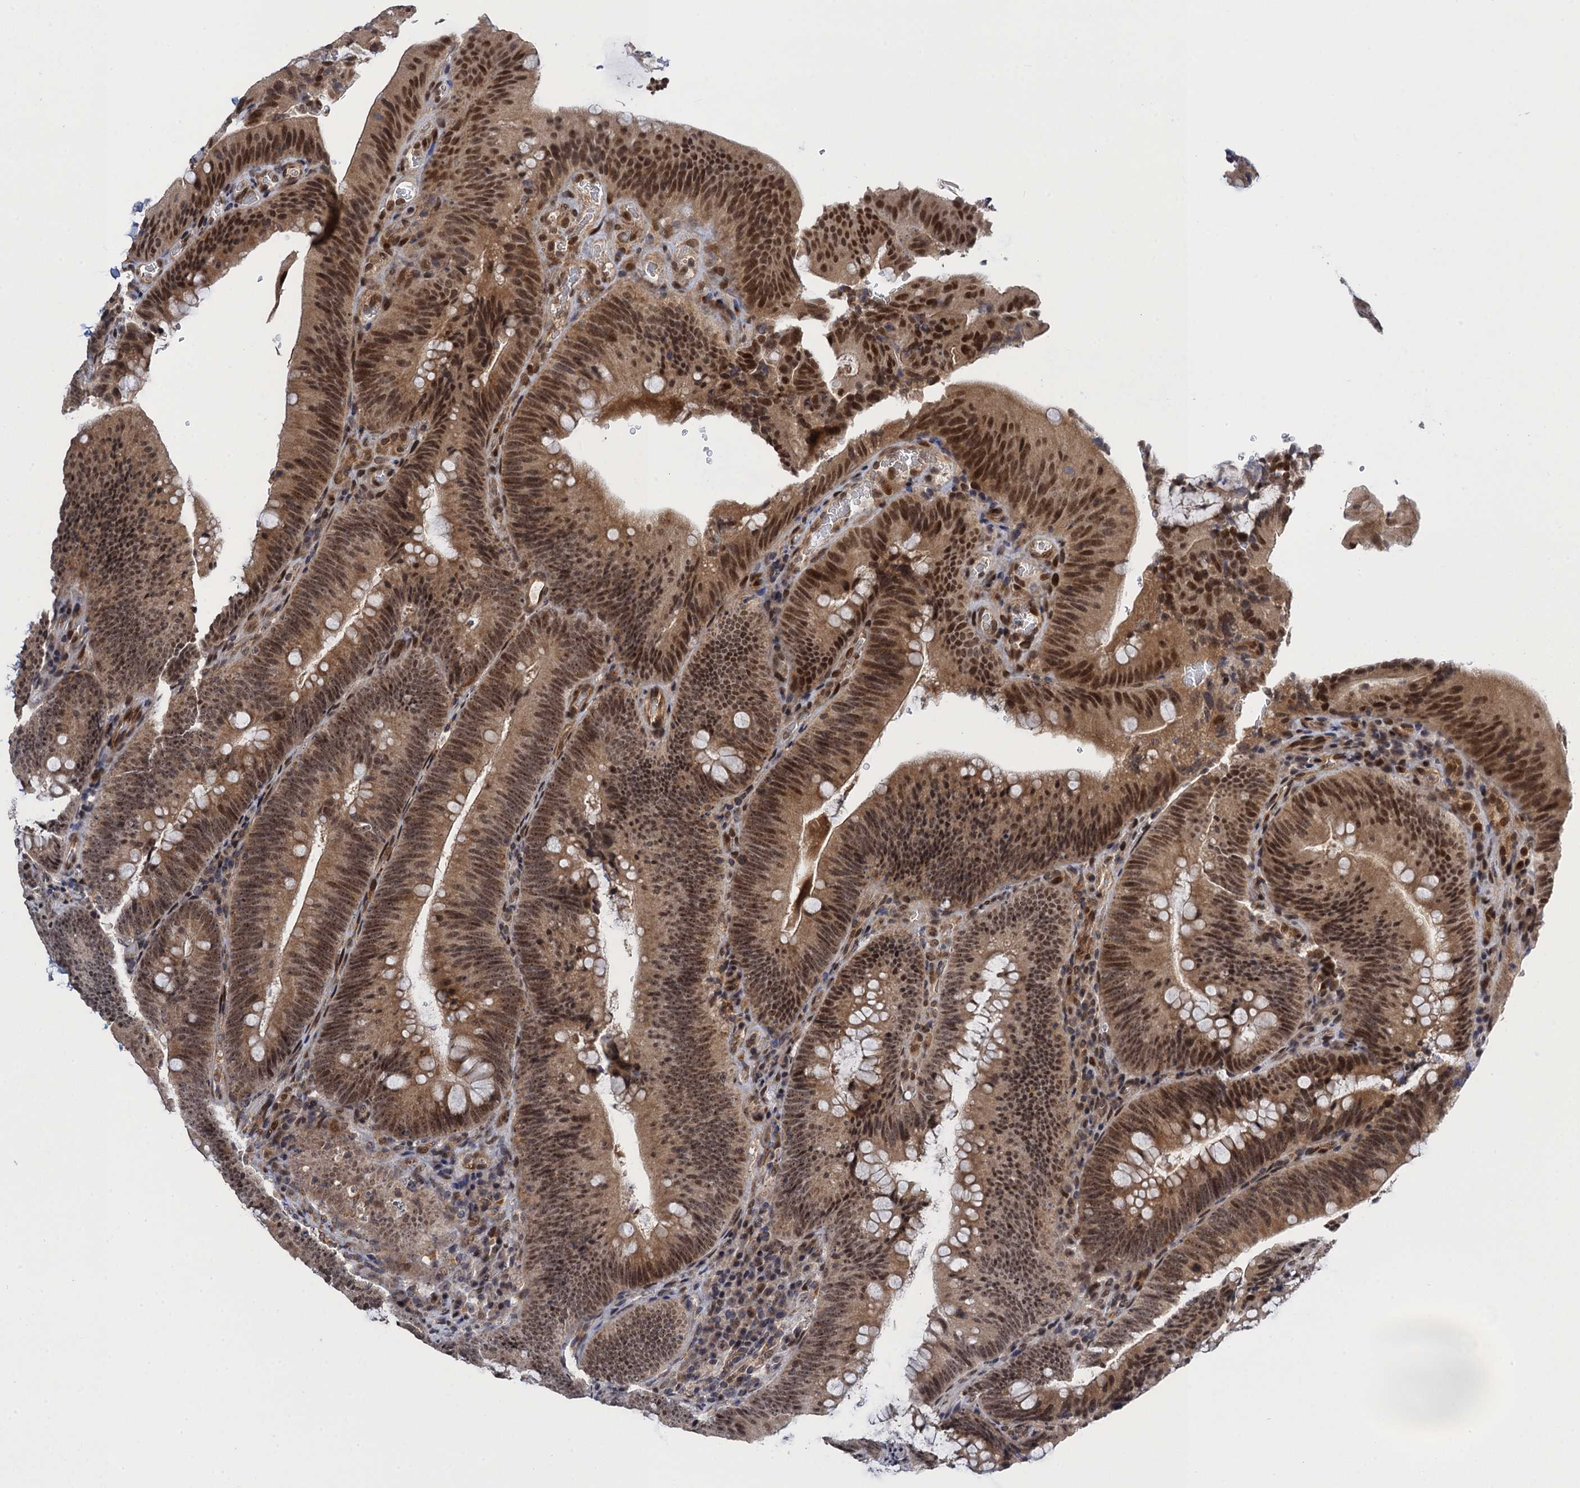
{"staining": {"intensity": "moderate", "quantity": ">75%", "location": "cytoplasmic/membranous,nuclear"}, "tissue": "colorectal cancer", "cell_type": "Tumor cells", "image_type": "cancer", "snomed": [{"axis": "morphology", "description": "Normal tissue, NOS"}, {"axis": "topography", "description": "Colon"}], "caption": "This photomicrograph reveals immunohistochemistry staining of human colorectal cancer, with medium moderate cytoplasmic/membranous and nuclear staining in about >75% of tumor cells.", "gene": "ZAR1L", "patient": {"sex": "female", "age": 82}}